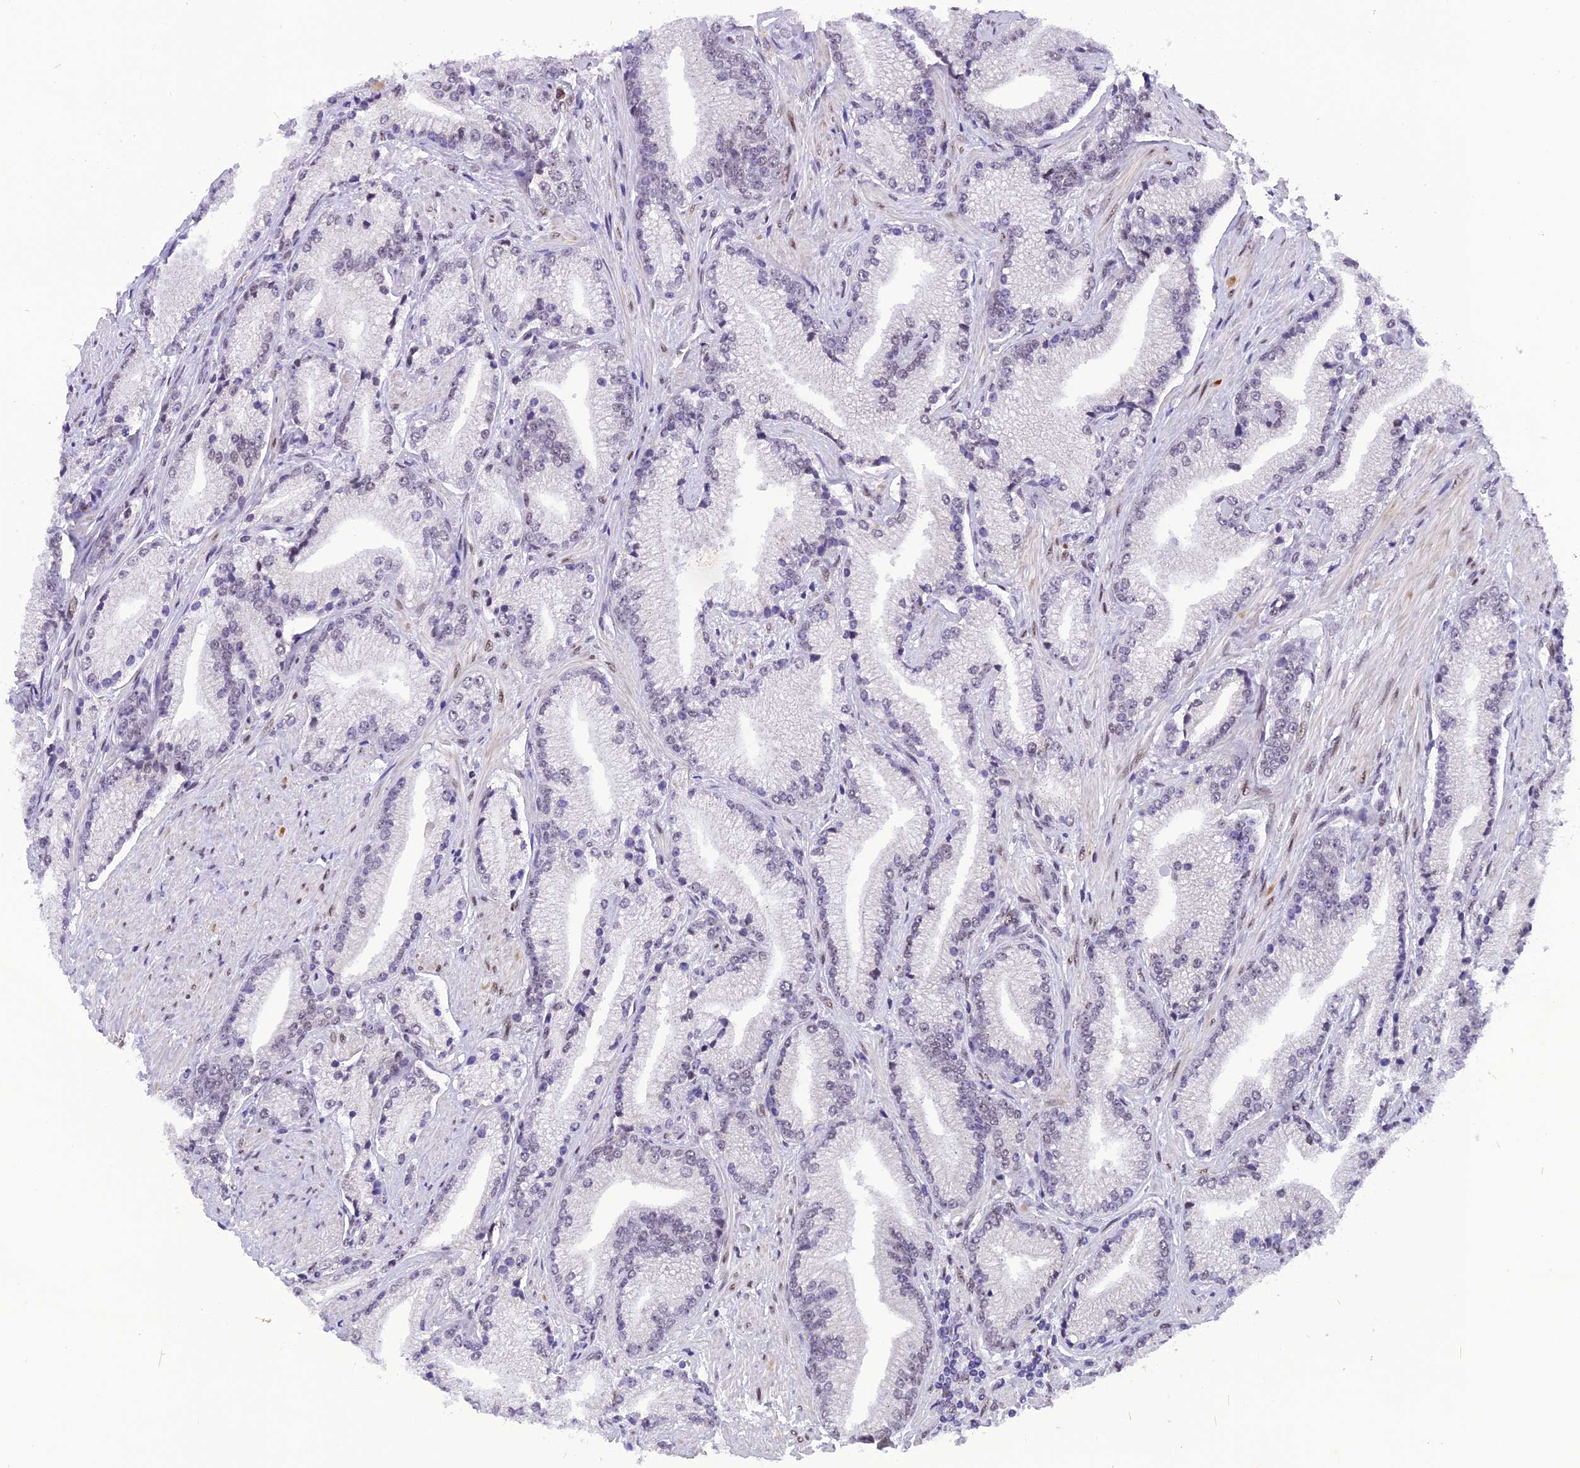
{"staining": {"intensity": "moderate", "quantity": "25%-75%", "location": "nuclear"}, "tissue": "prostate cancer", "cell_type": "Tumor cells", "image_type": "cancer", "snomed": [{"axis": "morphology", "description": "Adenocarcinoma, High grade"}, {"axis": "topography", "description": "Prostate"}], "caption": "This is a histology image of immunohistochemistry staining of high-grade adenocarcinoma (prostate), which shows moderate positivity in the nuclear of tumor cells.", "gene": "IRF2BP1", "patient": {"sex": "male", "age": 67}}